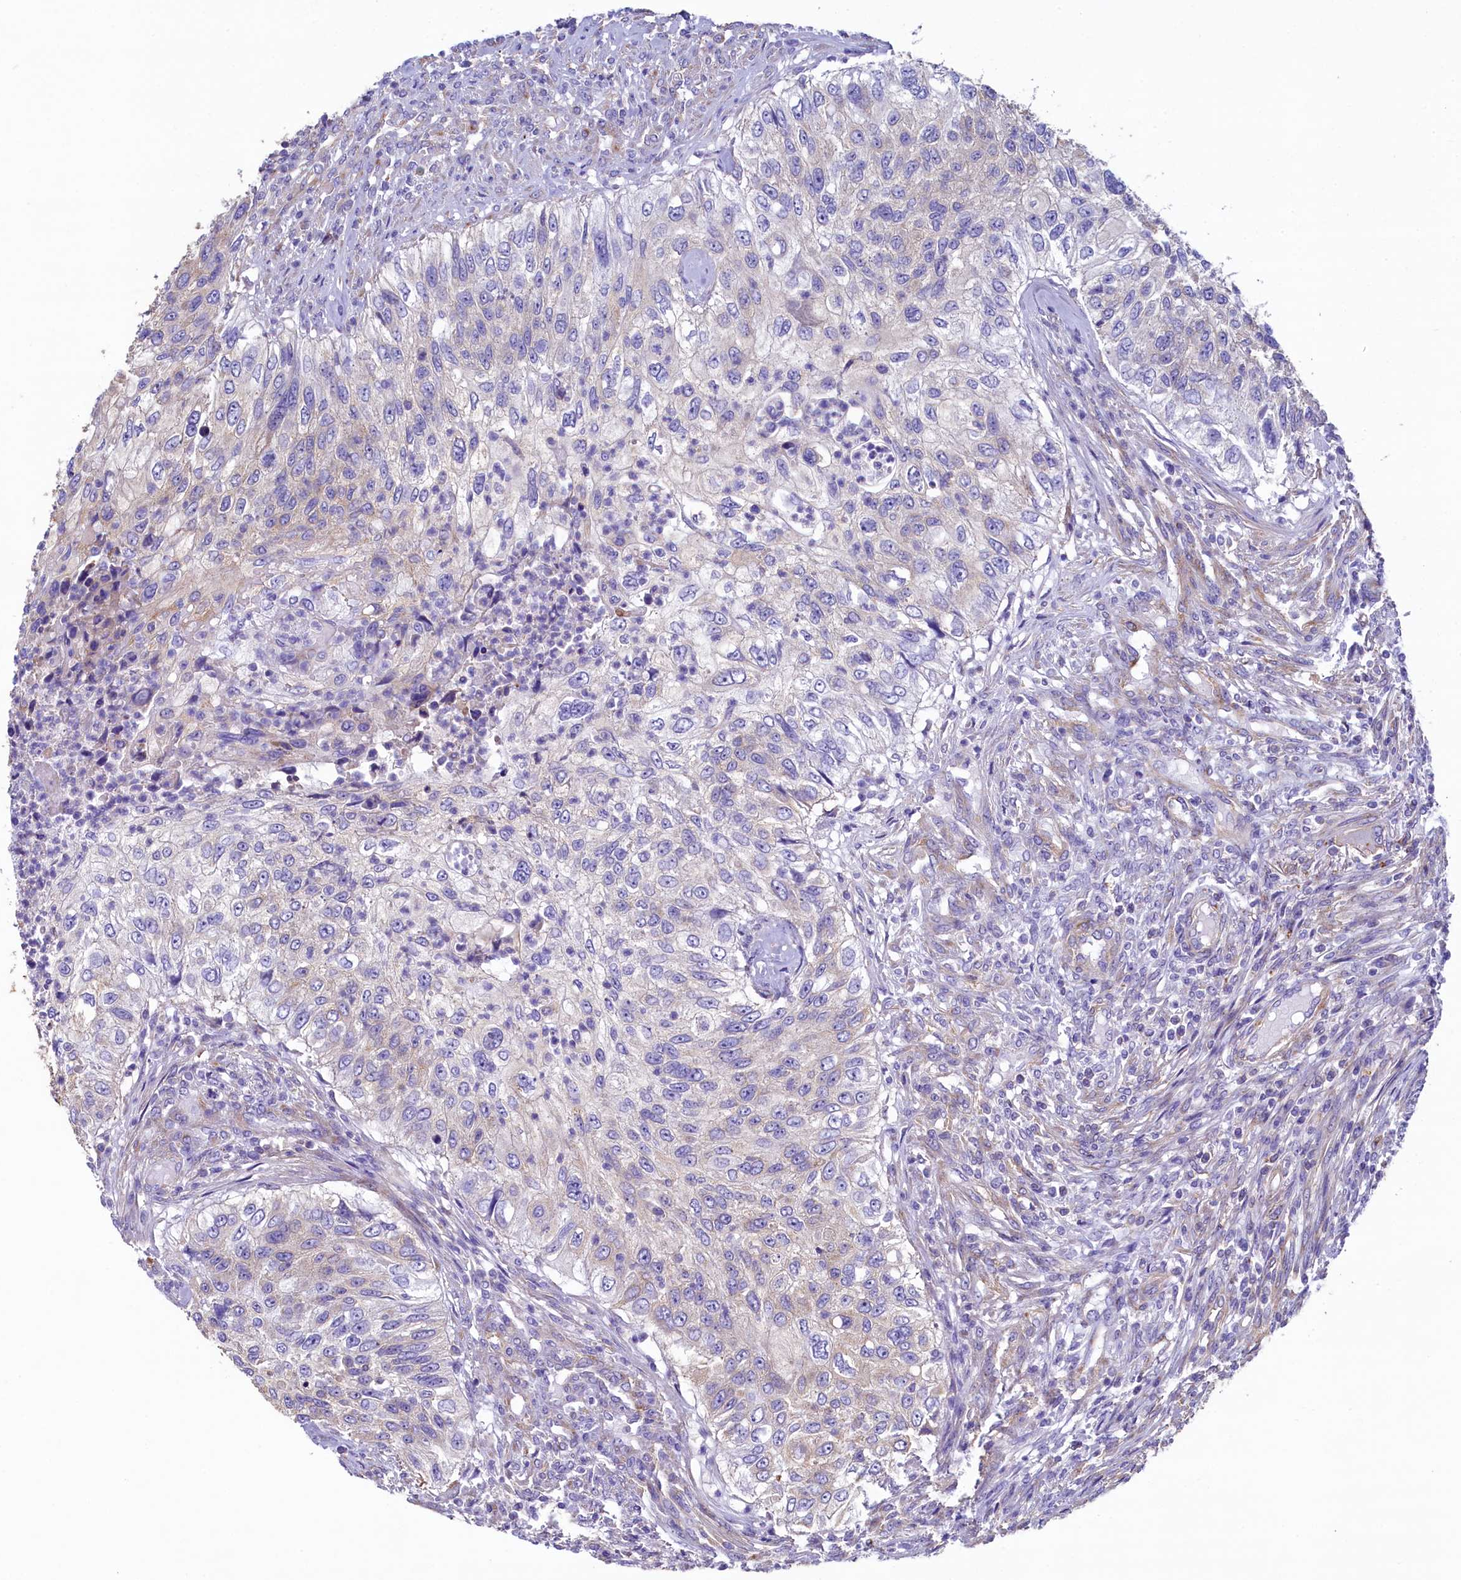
{"staining": {"intensity": "negative", "quantity": "none", "location": "none"}, "tissue": "urothelial cancer", "cell_type": "Tumor cells", "image_type": "cancer", "snomed": [{"axis": "morphology", "description": "Urothelial carcinoma, High grade"}, {"axis": "topography", "description": "Urinary bladder"}], "caption": "An IHC micrograph of urothelial cancer is shown. There is no staining in tumor cells of urothelial cancer. (DAB (3,3'-diaminobenzidine) immunohistochemistry, high magnification).", "gene": "GPR21", "patient": {"sex": "female", "age": 60}}